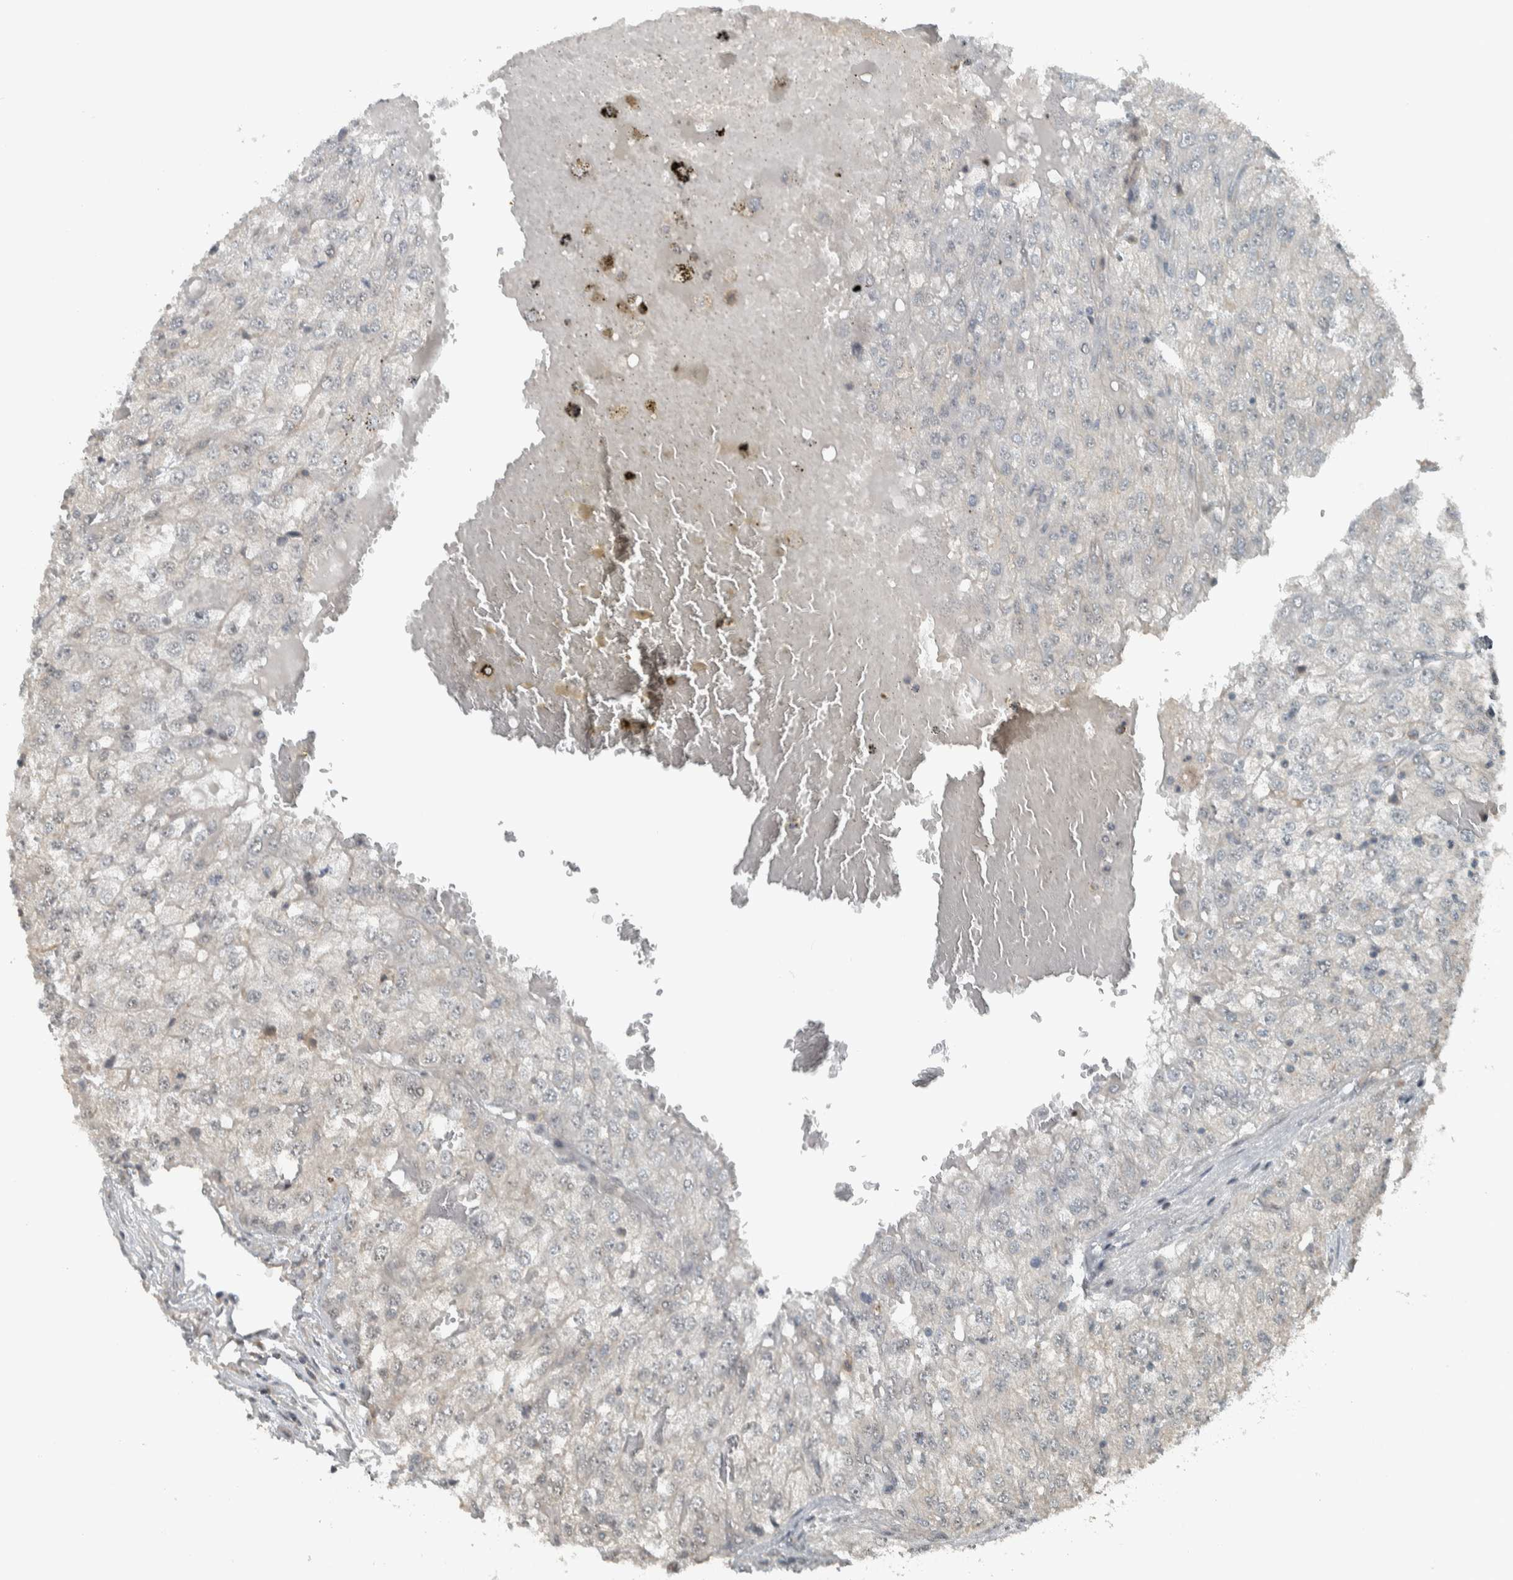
{"staining": {"intensity": "negative", "quantity": "none", "location": "none"}, "tissue": "renal cancer", "cell_type": "Tumor cells", "image_type": "cancer", "snomed": [{"axis": "morphology", "description": "Adenocarcinoma, NOS"}, {"axis": "topography", "description": "Kidney"}], "caption": "Immunohistochemistry (IHC) of human renal cancer (adenocarcinoma) demonstrates no expression in tumor cells.", "gene": "NAPG", "patient": {"sex": "female", "age": 54}}